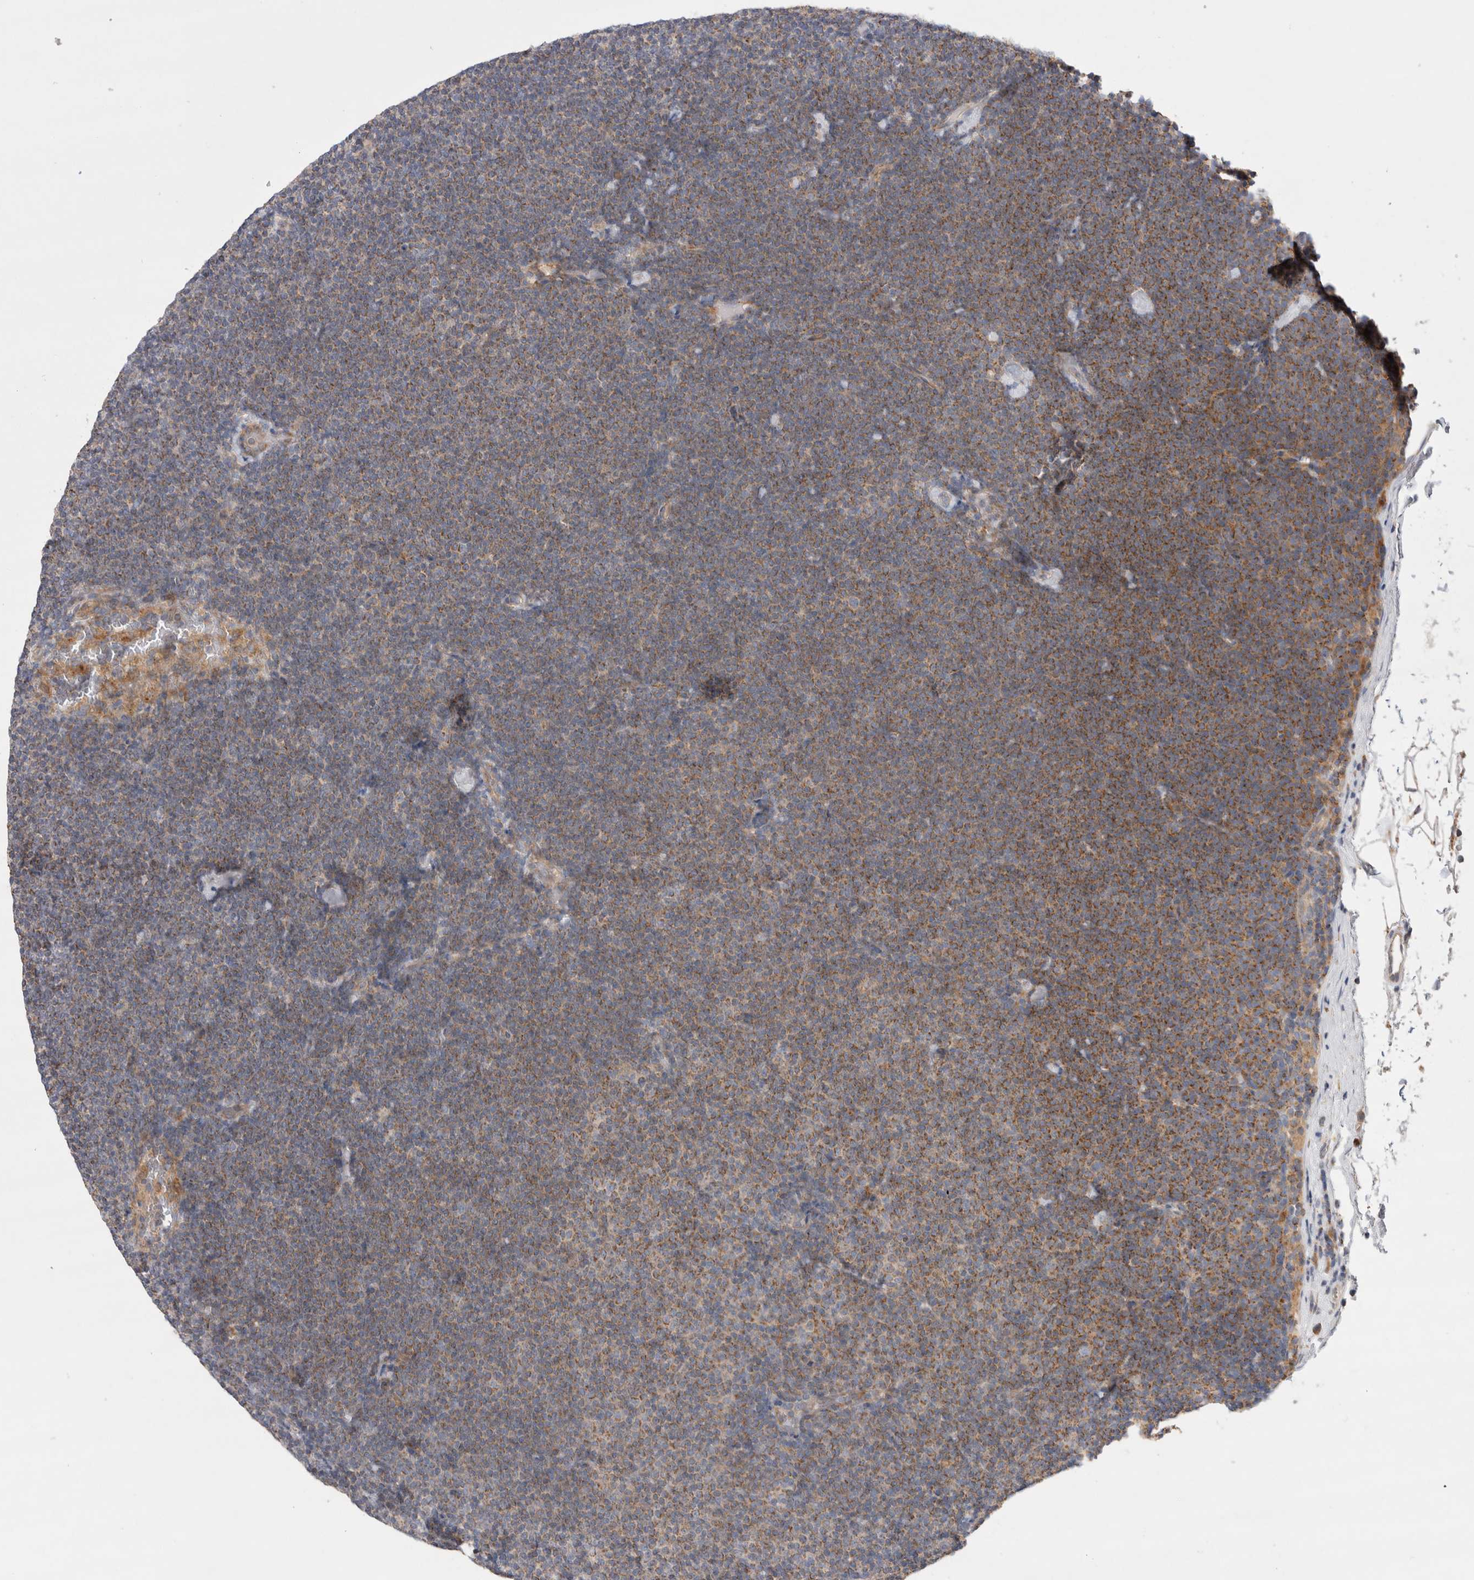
{"staining": {"intensity": "weak", "quantity": "25%-75%", "location": "cytoplasmic/membranous"}, "tissue": "lymphoma", "cell_type": "Tumor cells", "image_type": "cancer", "snomed": [{"axis": "morphology", "description": "Malignant lymphoma, non-Hodgkin's type, Low grade"}, {"axis": "topography", "description": "Lymph node"}], "caption": "Lymphoma was stained to show a protein in brown. There is low levels of weak cytoplasmic/membranous expression in approximately 25%-75% of tumor cells. (IHC, brightfield microscopy, high magnification).", "gene": "TBC1D16", "patient": {"sex": "female", "age": 53}}